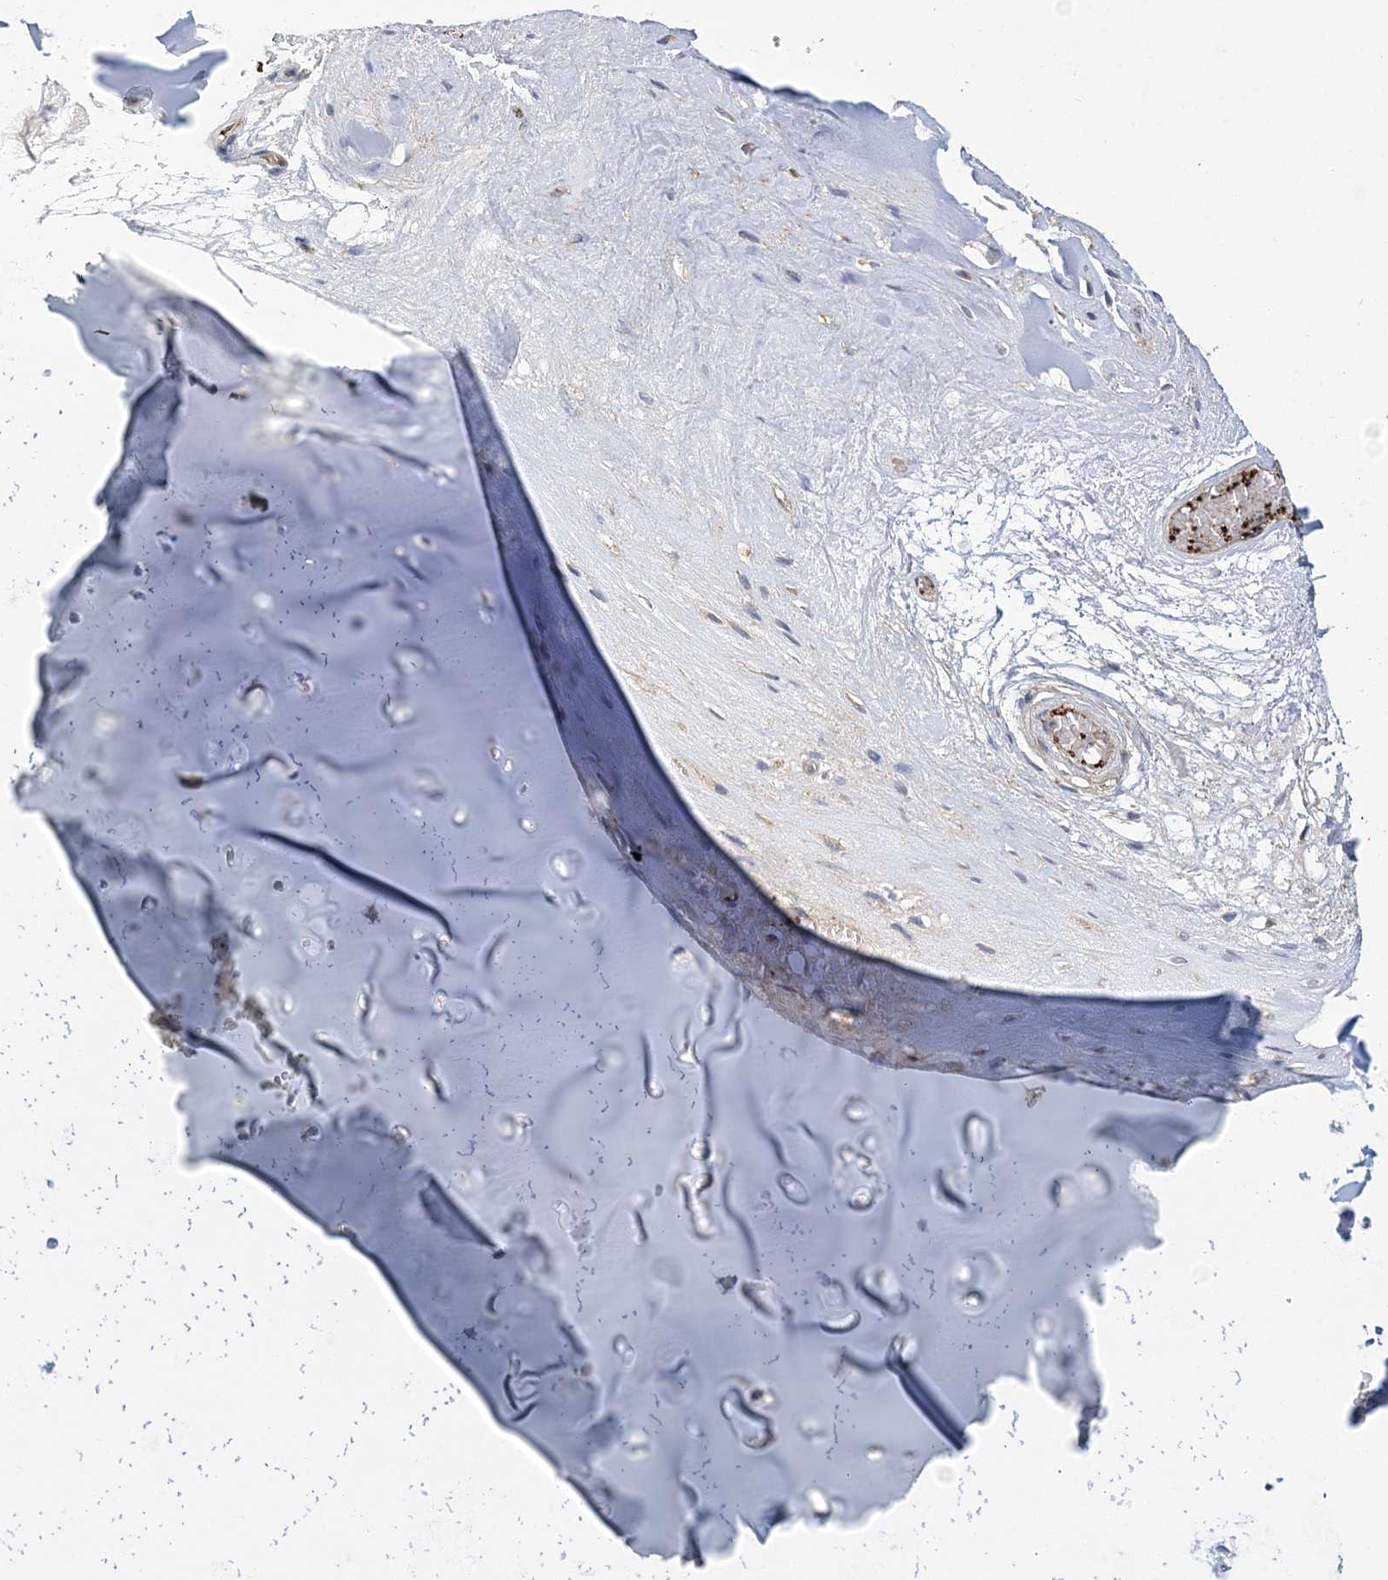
{"staining": {"intensity": "negative", "quantity": "none", "location": "none"}, "tissue": "adipose tissue", "cell_type": "Adipocytes", "image_type": "normal", "snomed": [{"axis": "morphology", "description": "Normal tissue, NOS"}, {"axis": "morphology", "description": "Basal cell carcinoma"}, {"axis": "topography", "description": "Cartilage tissue"}, {"axis": "topography", "description": "Nasopharynx"}, {"axis": "topography", "description": "Oral tissue"}], "caption": "This photomicrograph is of unremarkable adipose tissue stained with IHC to label a protein in brown with the nuclei are counter-stained blue. There is no positivity in adipocytes.", "gene": "ARAP2", "patient": {"sex": "female", "age": 77}}